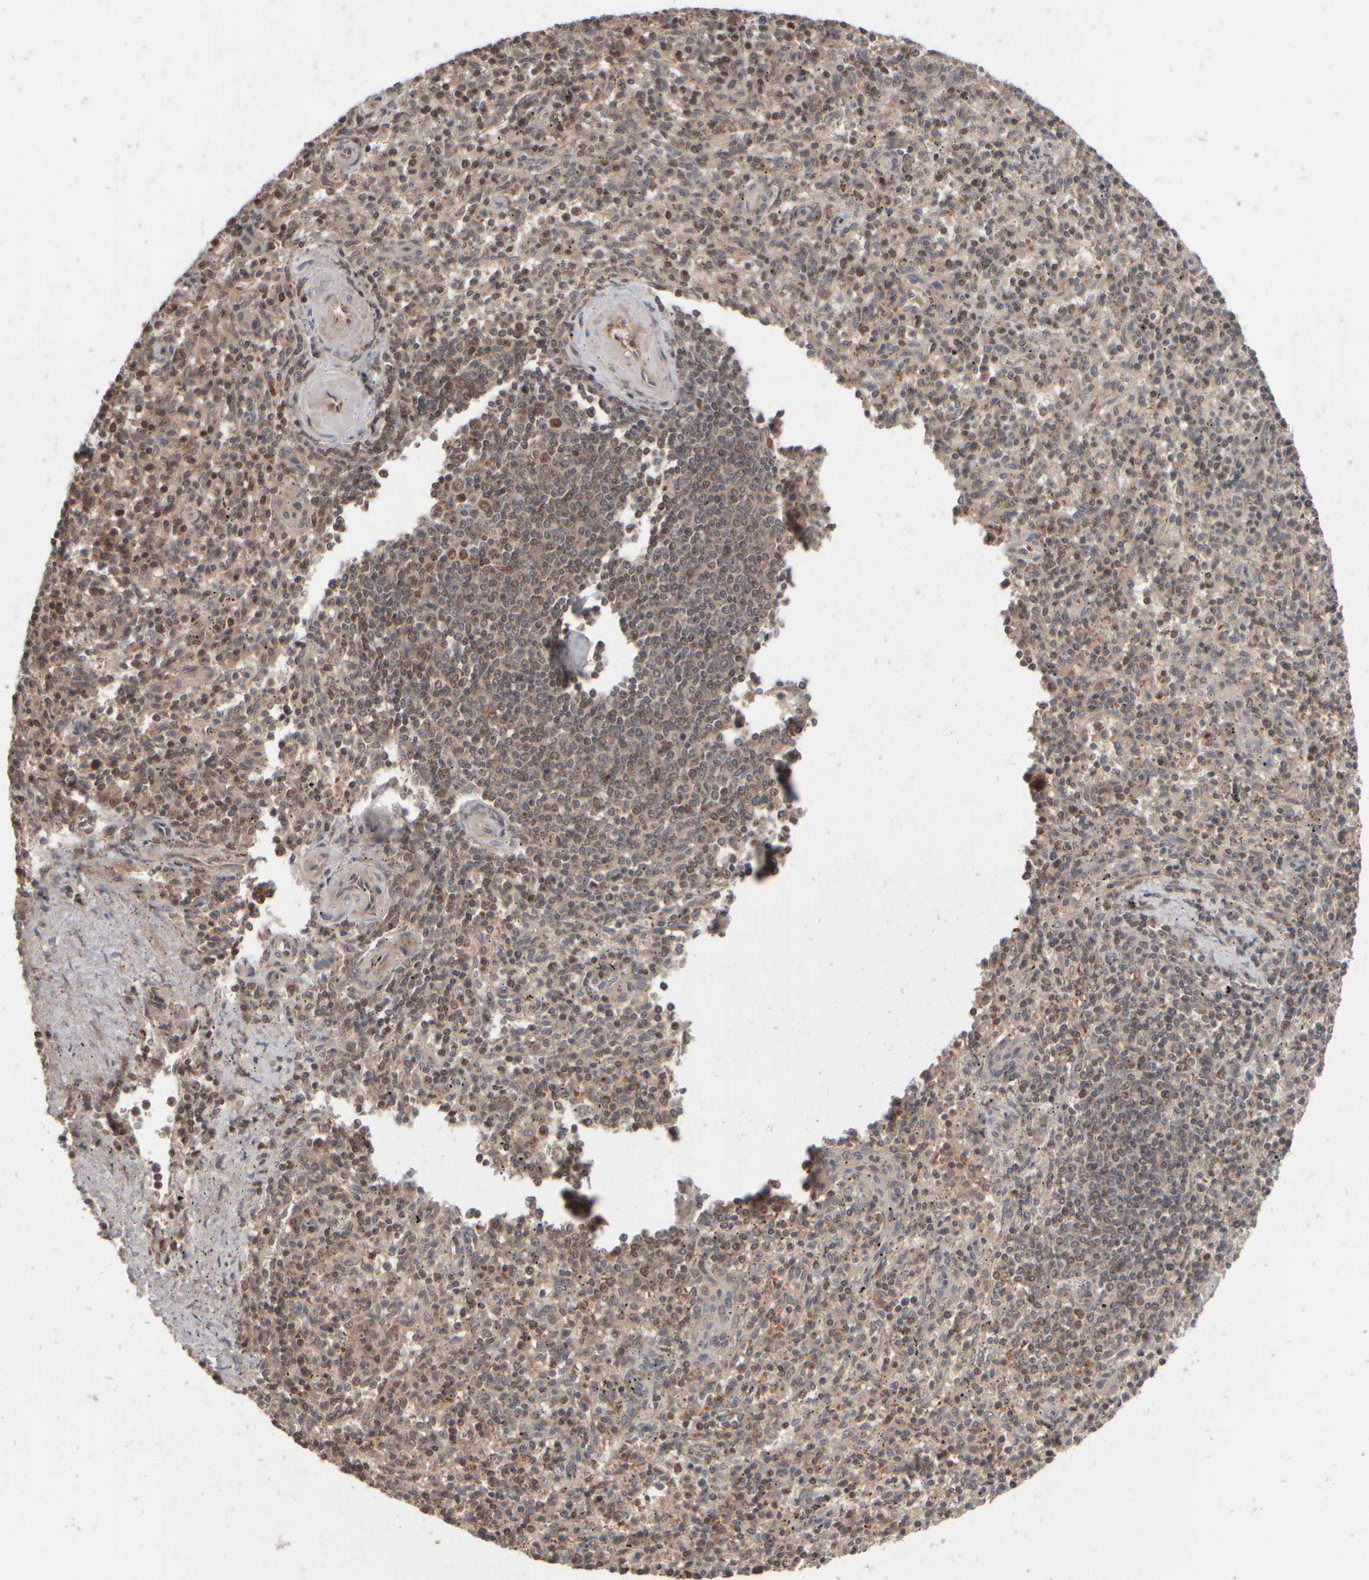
{"staining": {"intensity": "moderate", "quantity": "25%-75%", "location": "cytoplasmic/membranous"}, "tissue": "spleen", "cell_type": "Cells in red pulp", "image_type": "normal", "snomed": [{"axis": "morphology", "description": "Normal tissue, NOS"}, {"axis": "topography", "description": "Spleen"}], "caption": "Approximately 25%-75% of cells in red pulp in benign human spleen demonstrate moderate cytoplasmic/membranous protein staining as visualized by brown immunohistochemical staining.", "gene": "ABHD11", "patient": {"sex": "male", "age": 72}}